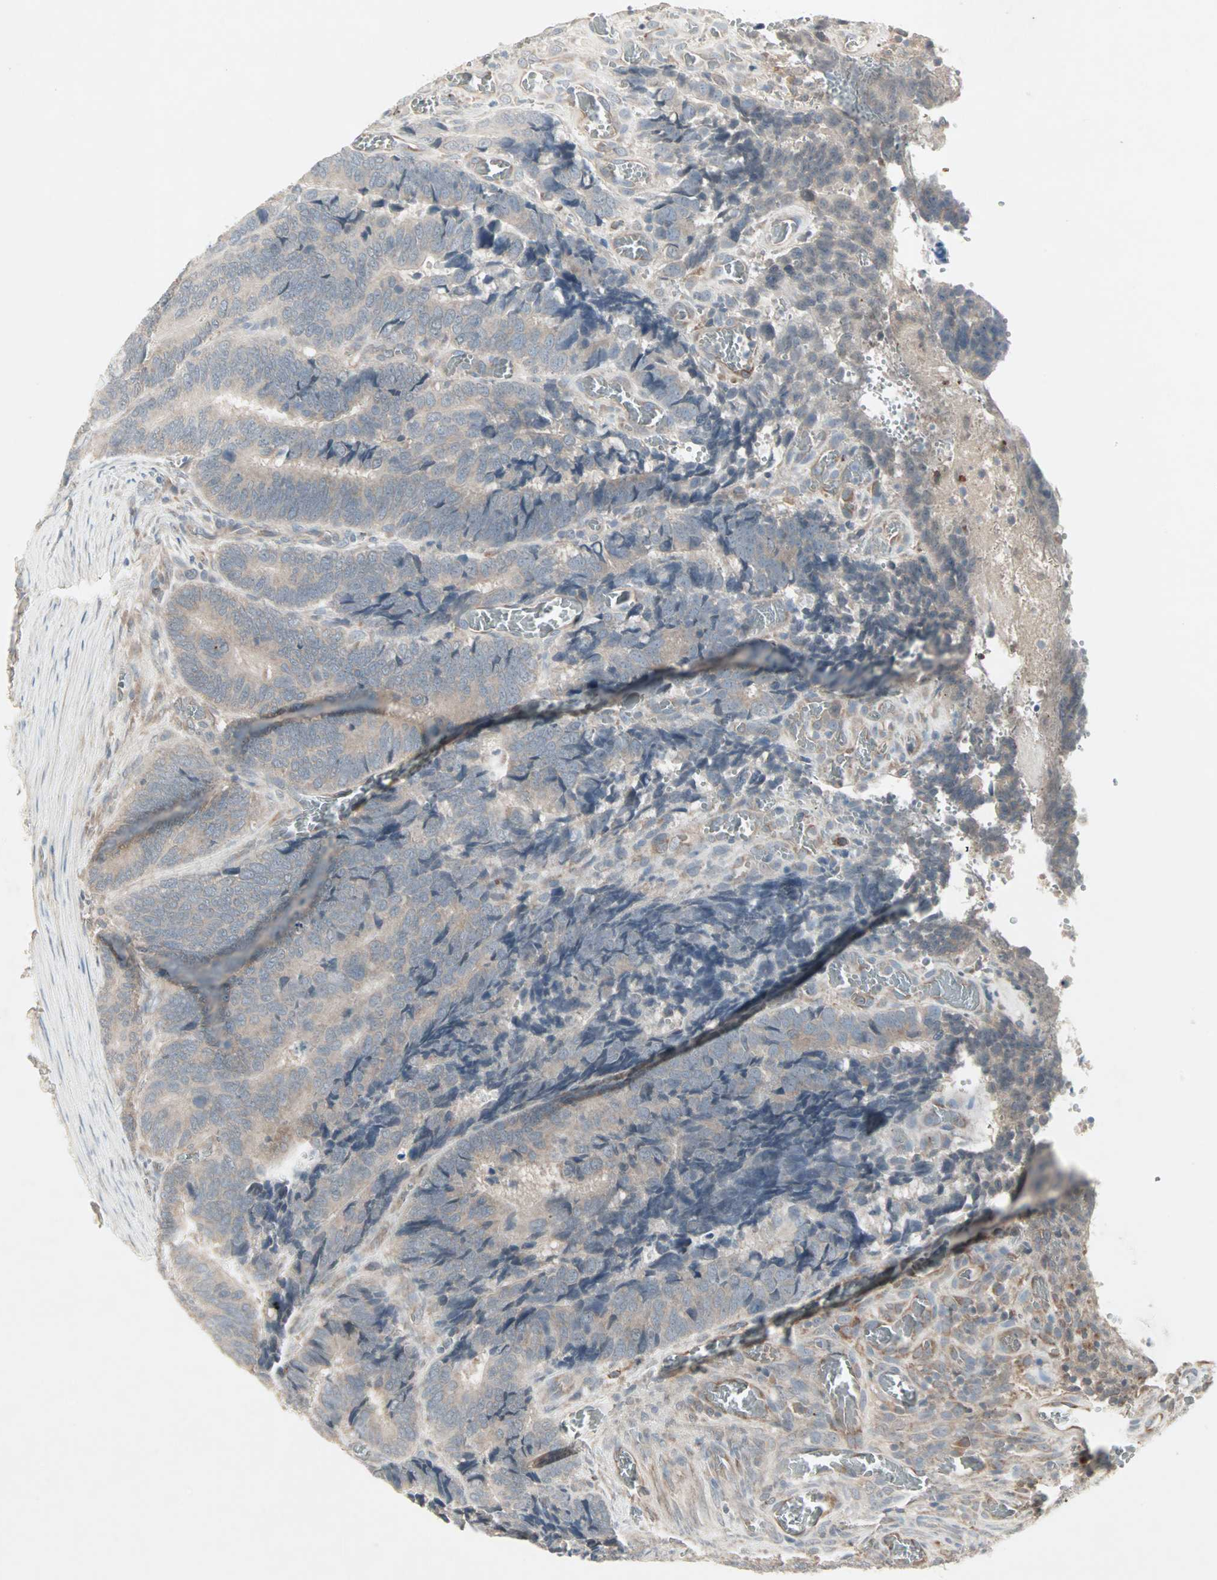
{"staining": {"intensity": "weak", "quantity": "<25%", "location": "cytoplasmic/membranous"}, "tissue": "colorectal cancer", "cell_type": "Tumor cells", "image_type": "cancer", "snomed": [{"axis": "morphology", "description": "Adenocarcinoma, NOS"}, {"axis": "topography", "description": "Colon"}], "caption": "Immunohistochemistry of human colorectal cancer reveals no positivity in tumor cells.", "gene": "JMJD7-PLA2G4B", "patient": {"sex": "male", "age": 72}}